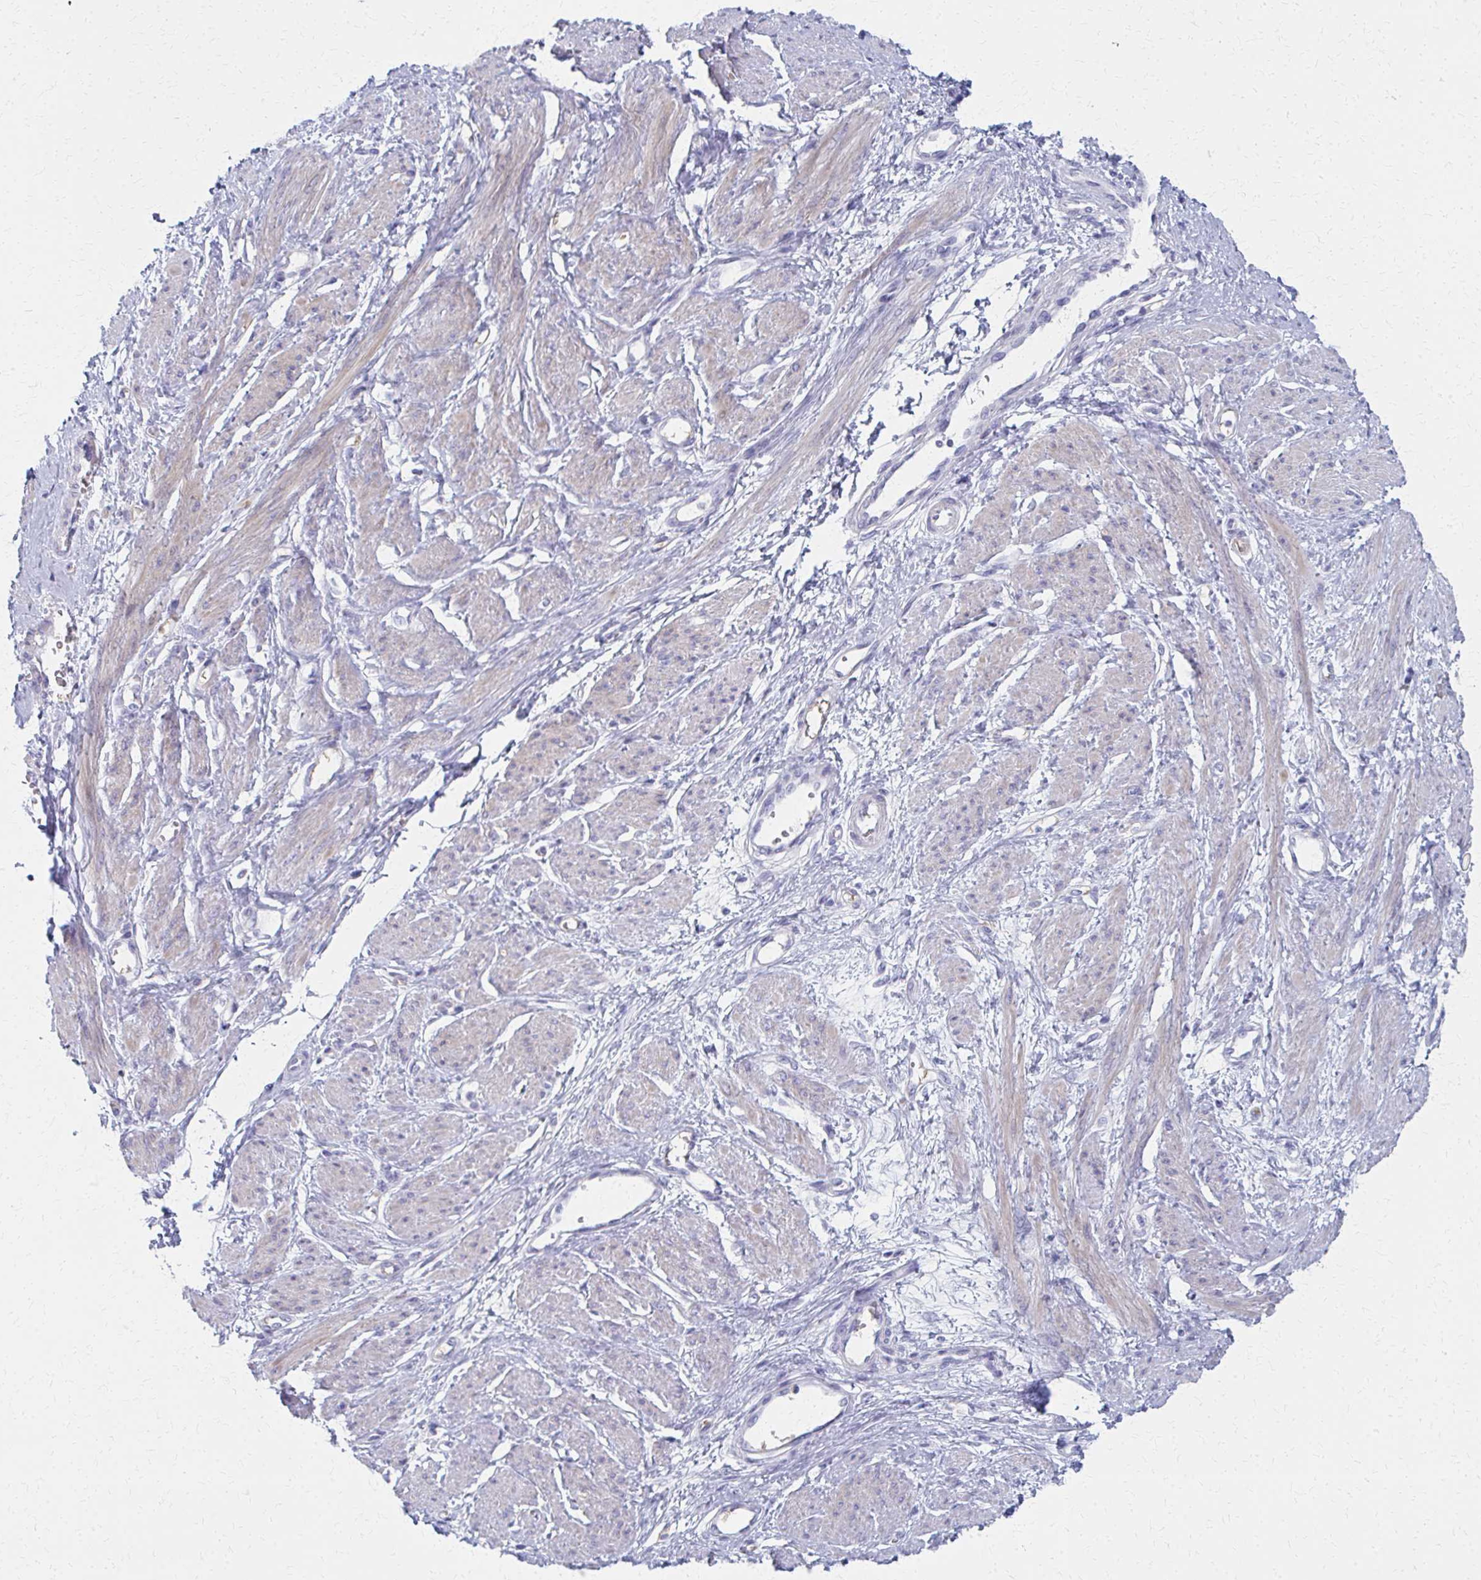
{"staining": {"intensity": "weak", "quantity": "25%-75%", "location": "cytoplasmic/membranous"}, "tissue": "smooth muscle", "cell_type": "Smooth muscle cells", "image_type": "normal", "snomed": [{"axis": "morphology", "description": "Normal tissue, NOS"}, {"axis": "topography", "description": "Smooth muscle"}, {"axis": "topography", "description": "Uterus"}], "caption": "High-magnification brightfield microscopy of unremarkable smooth muscle stained with DAB (brown) and counterstained with hematoxylin (blue). smooth muscle cells exhibit weak cytoplasmic/membranous expression is seen in about25%-75% of cells.", "gene": "MS4A2", "patient": {"sex": "female", "age": 39}}